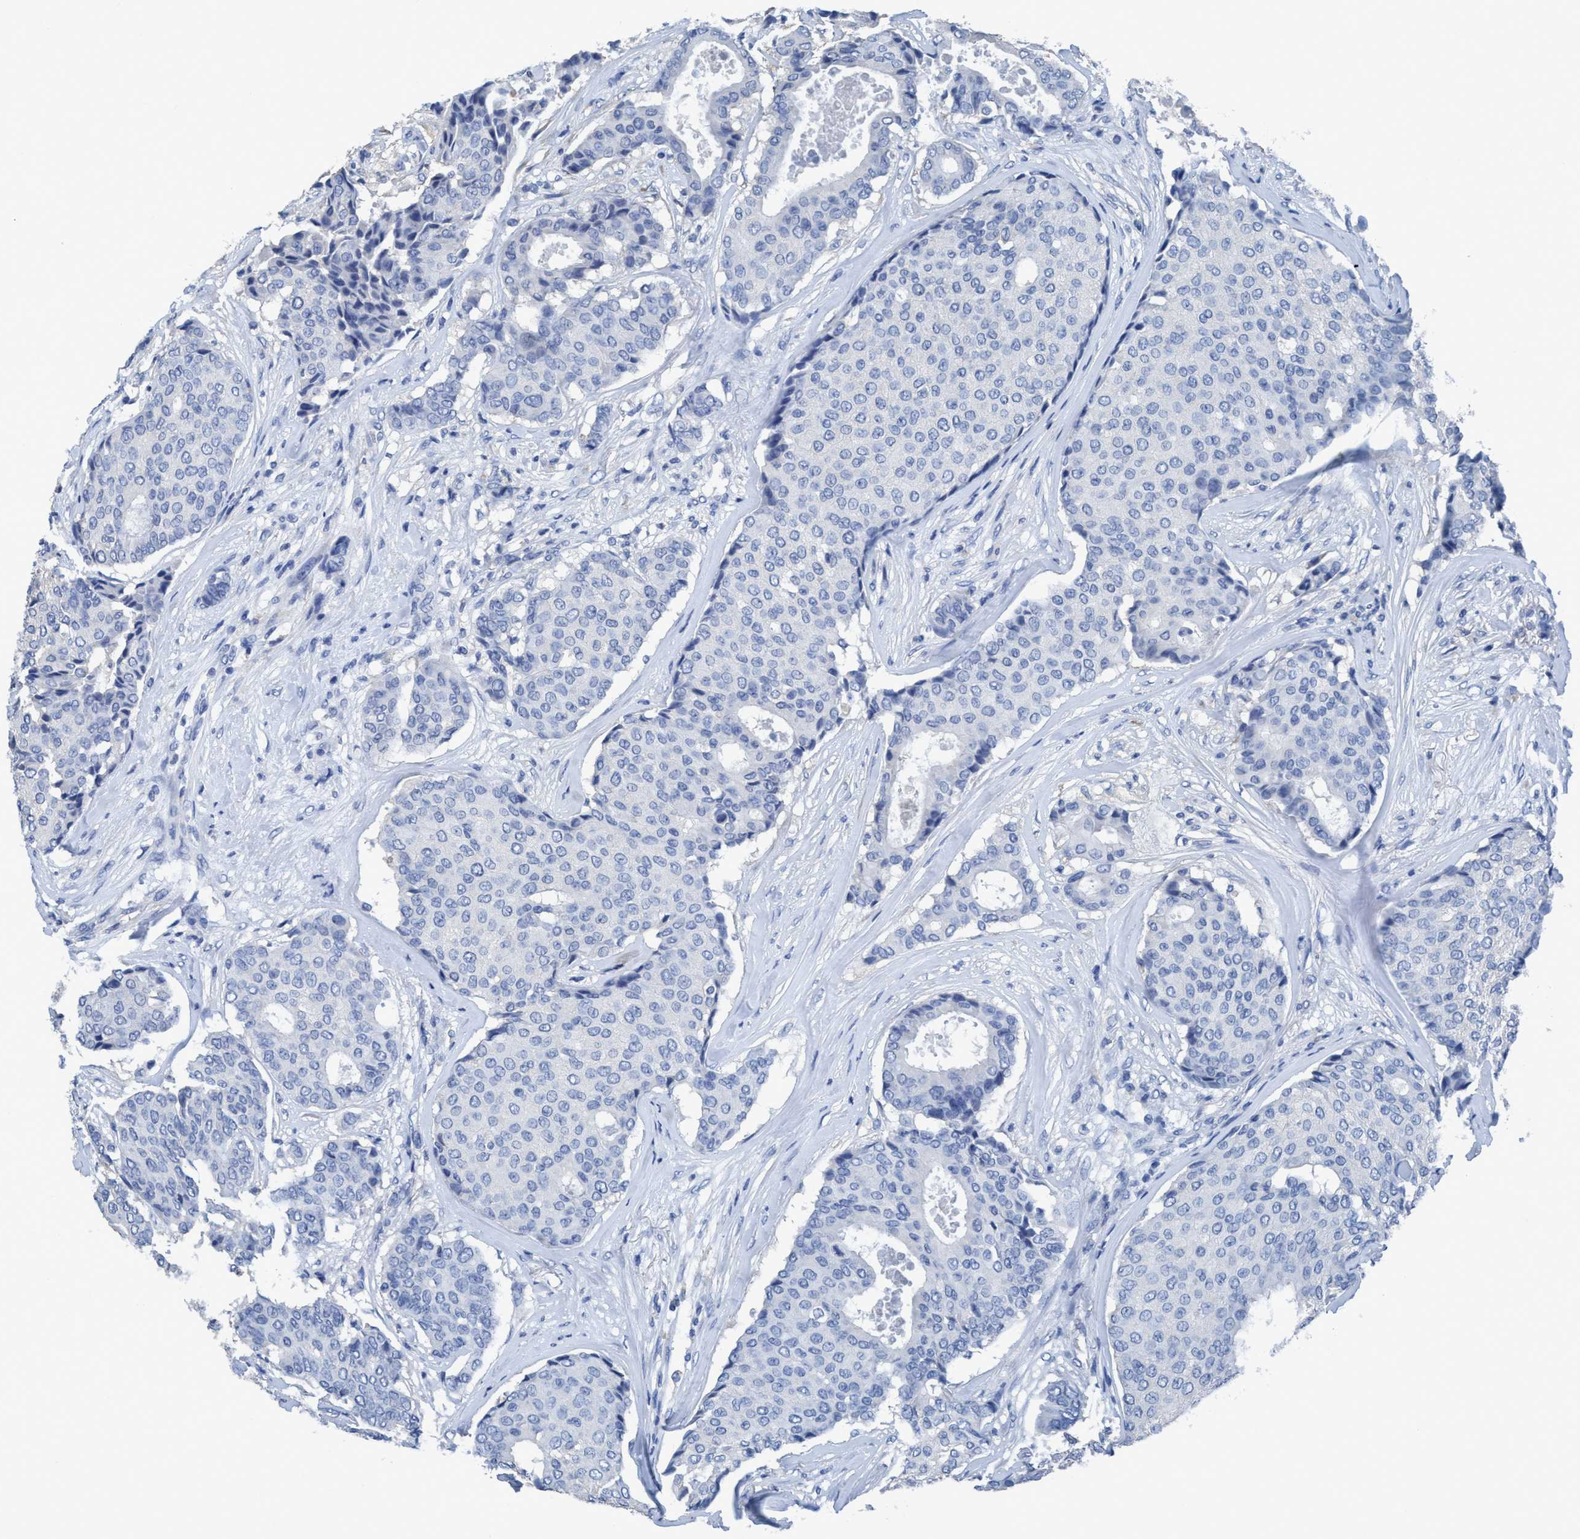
{"staining": {"intensity": "negative", "quantity": "none", "location": "none"}, "tissue": "breast cancer", "cell_type": "Tumor cells", "image_type": "cancer", "snomed": [{"axis": "morphology", "description": "Duct carcinoma"}, {"axis": "topography", "description": "Breast"}], "caption": "Breast cancer was stained to show a protein in brown. There is no significant staining in tumor cells. (DAB (3,3'-diaminobenzidine) IHC, high magnification).", "gene": "DNAI1", "patient": {"sex": "female", "age": 75}}